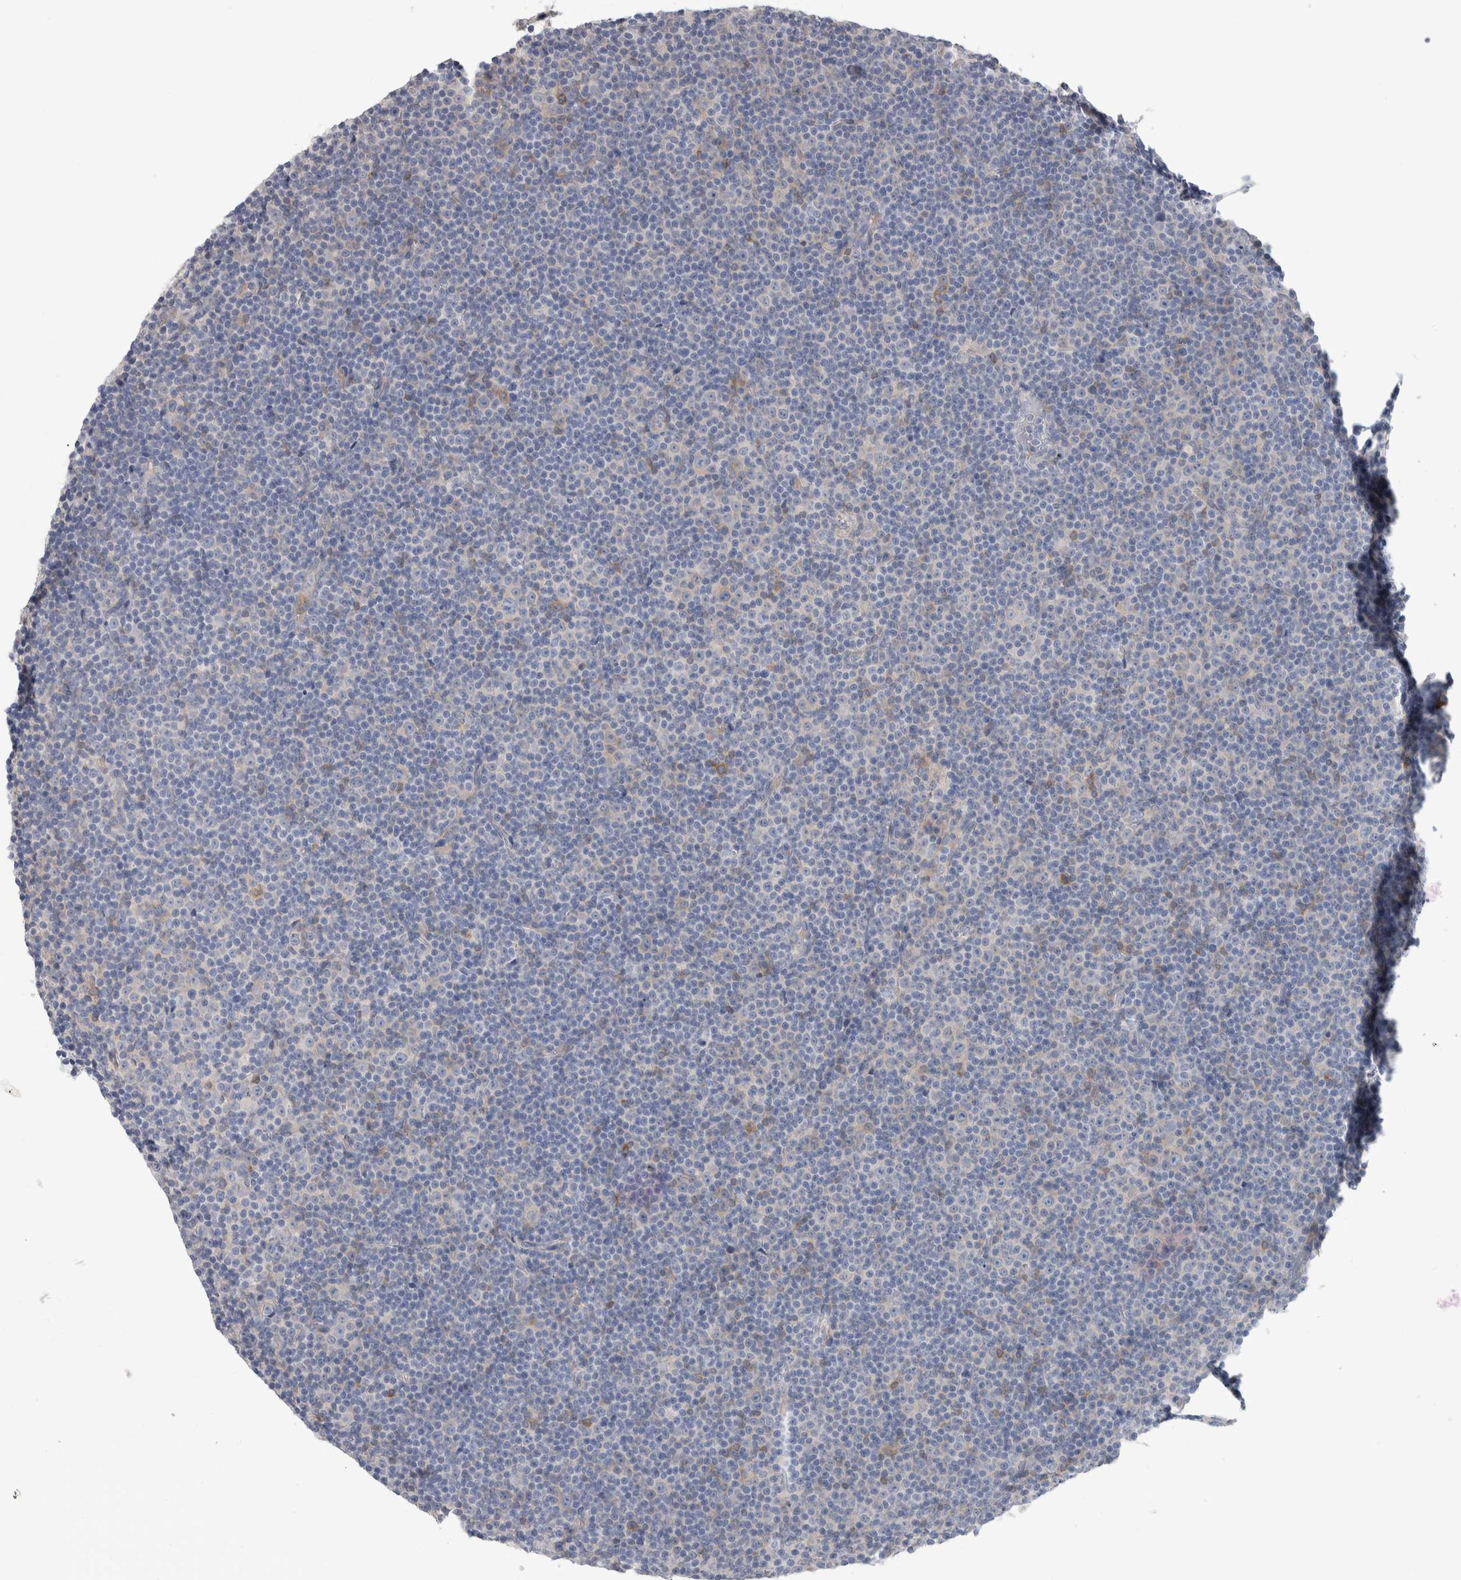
{"staining": {"intensity": "negative", "quantity": "none", "location": "none"}, "tissue": "lymphoma", "cell_type": "Tumor cells", "image_type": "cancer", "snomed": [{"axis": "morphology", "description": "Malignant lymphoma, non-Hodgkin's type, Low grade"}, {"axis": "topography", "description": "Lymph node"}], "caption": "Tumor cells are negative for brown protein staining in malignant lymphoma, non-Hodgkin's type (low-grade).", "gene": "GPHN", "patient": {"sex": "female", "age": 67}}